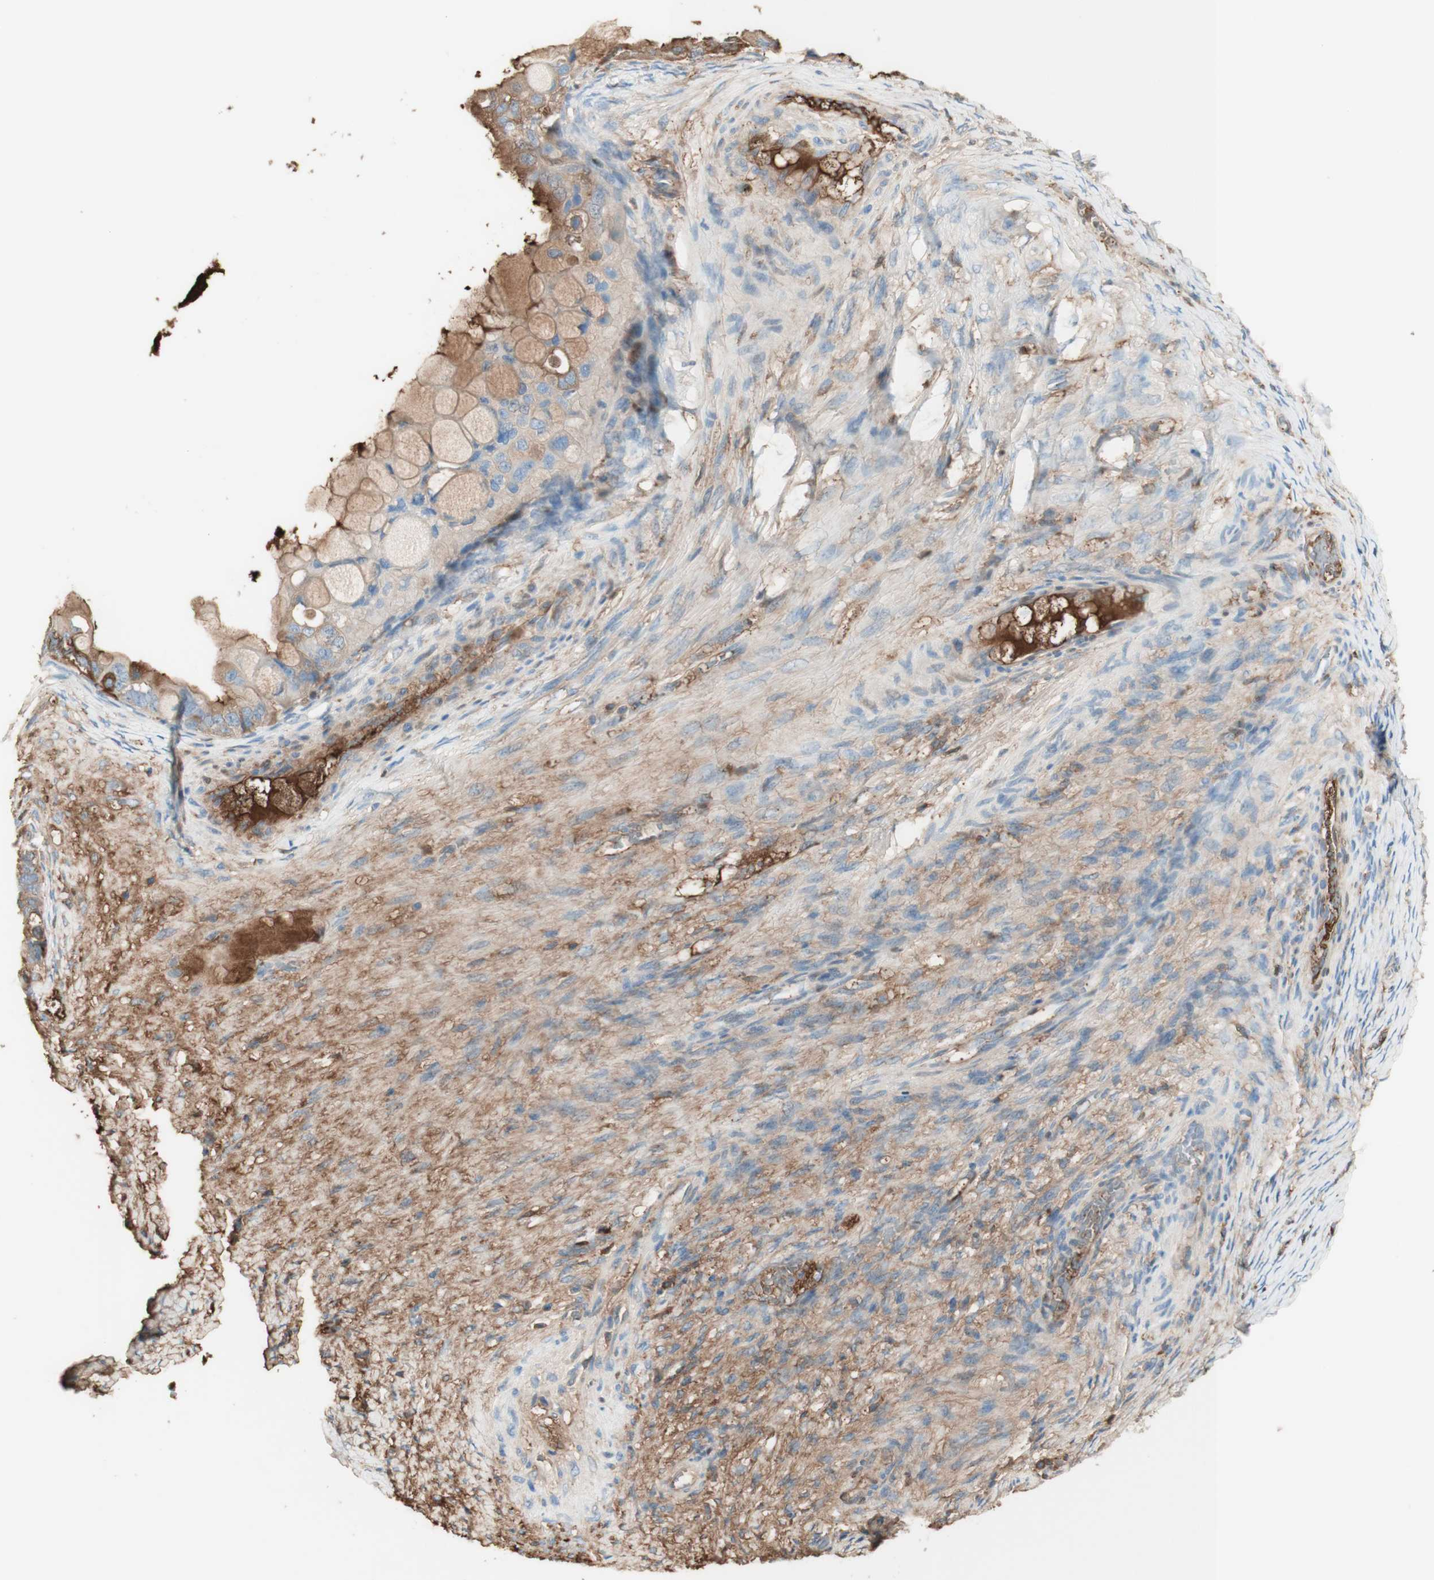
{"staining": {"intensity": "weak", "quantity": "25%-75%", "location": "cytoplasmic/membranous"}, "tissue": "ovarian cancer", "cell_type": "Tumor cells", "image_type": "cancer", "snomed": [{"axis": "morphology", "description": "Cystadenocarcinoma, mucinous, NOS"}, {"axis": "topography", "description": "Ovary"}], "caption": "High-power microscopy captured an immunohistochemistry histopathology image of ovarian cancer, revealing weak cytoplasmic/membranous staining in about 25%-75% of tumor cells. The staining was performed using DAB to visualize the protein expression in brown, while the nuclei were stained in blue with hematoxylin (Magnification: 20x).", "gene": "KNG1", "patient": {"sex": "female", "age": 80}}